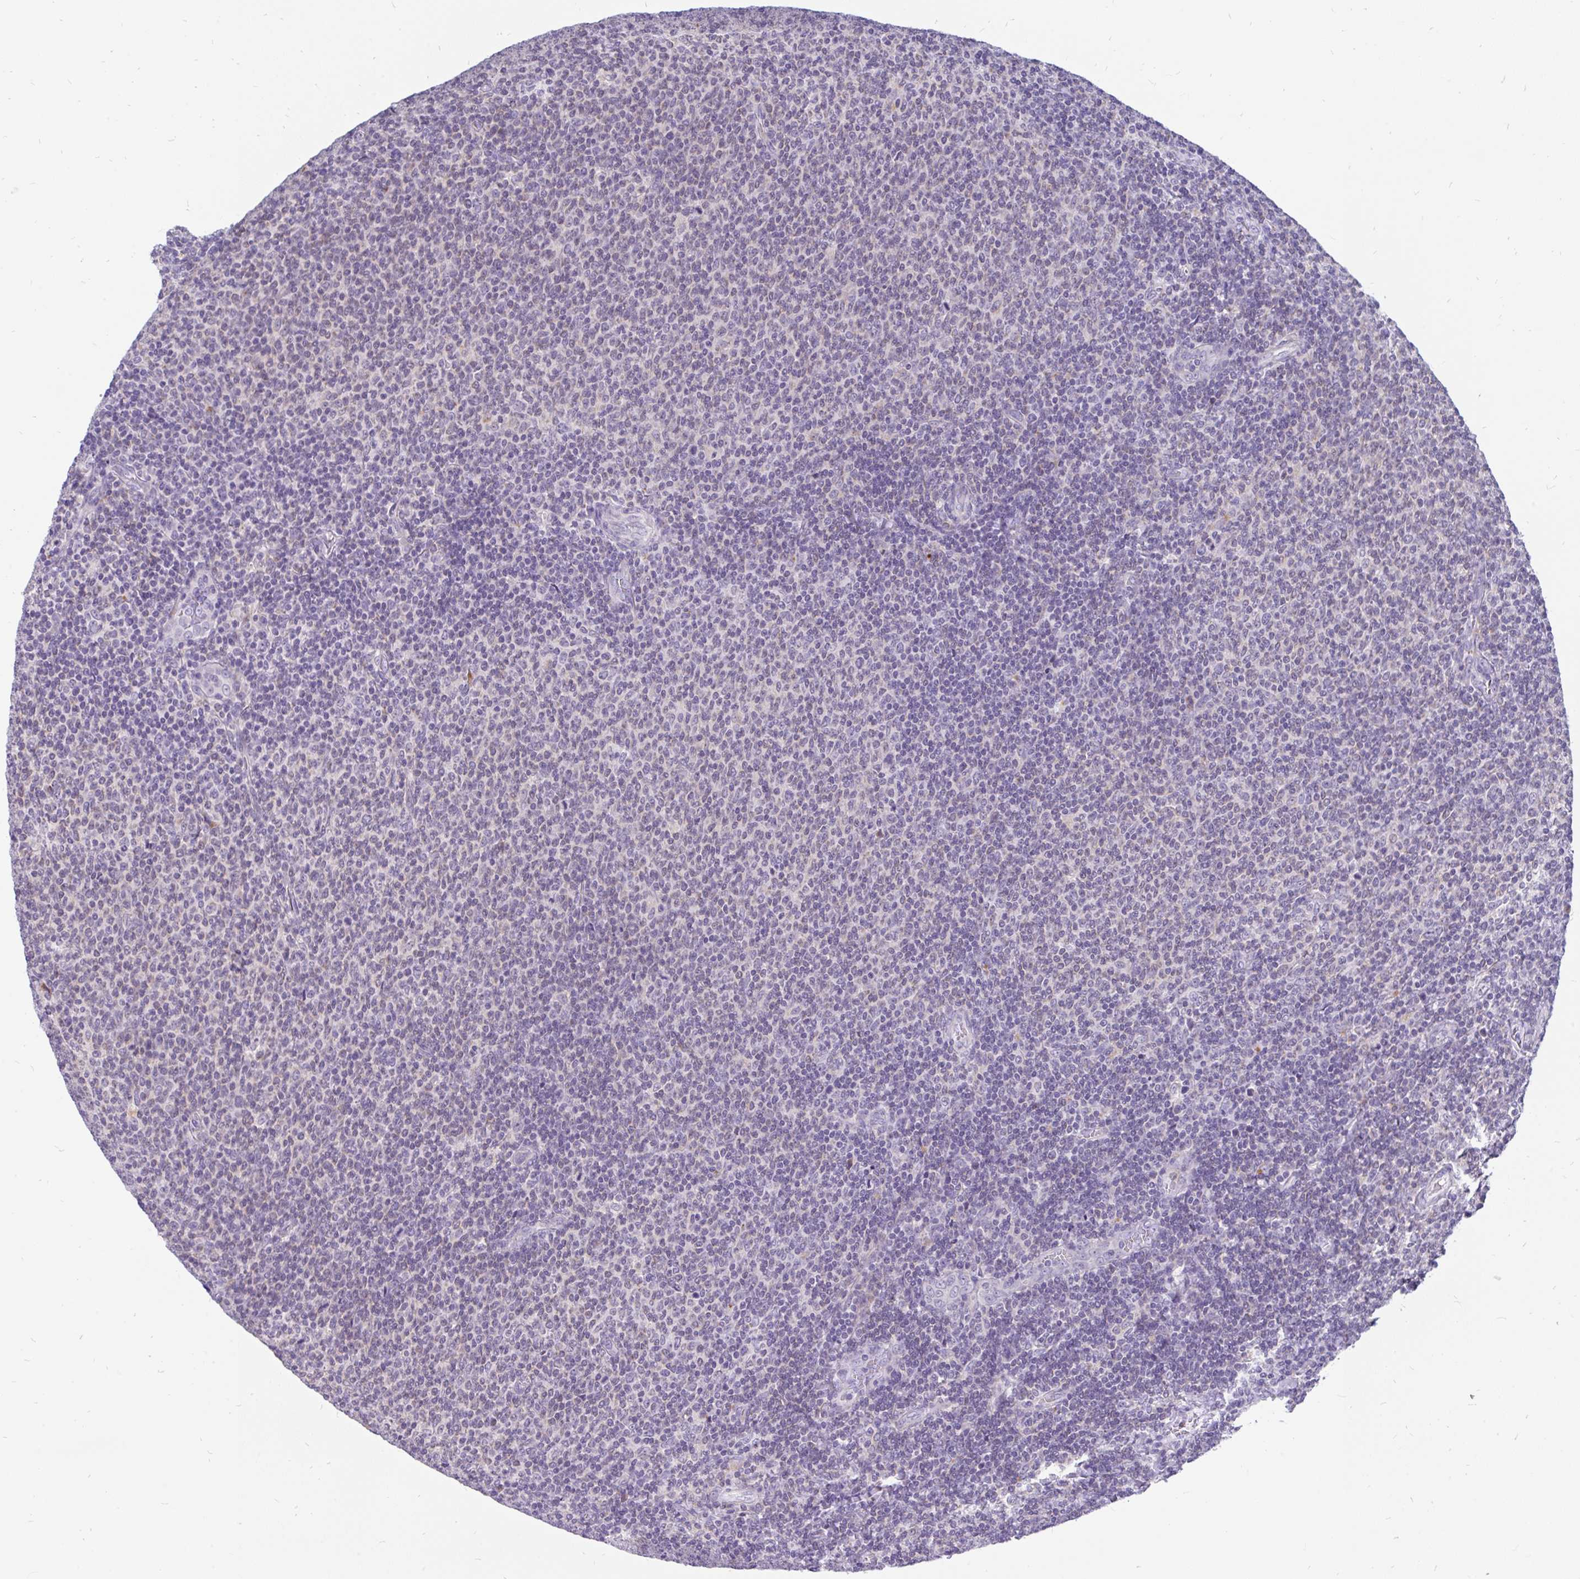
{"staining": {"intensity": "negative", "quantity": "none", "location": "none"}, "tissue": "lymphoma", "cell_type": "Tumor cells", "image_type": "cancer", "snomed": [{"axis": "morphology", "description": "Malignant lymphoma, non-Hodgkin's type, Low grade"}, {"axis": "topography", "description": "Lymph node"}], "caption": "A high-resolution micrograph shows immunohistochemistry (IHC) staining of malignant lymphoma, non-Hodgkin's type (low-grade), which displays no significant staining in tumor cells.", "gene": "INTS5", "patient": {"sex": "male", "age": 52}}